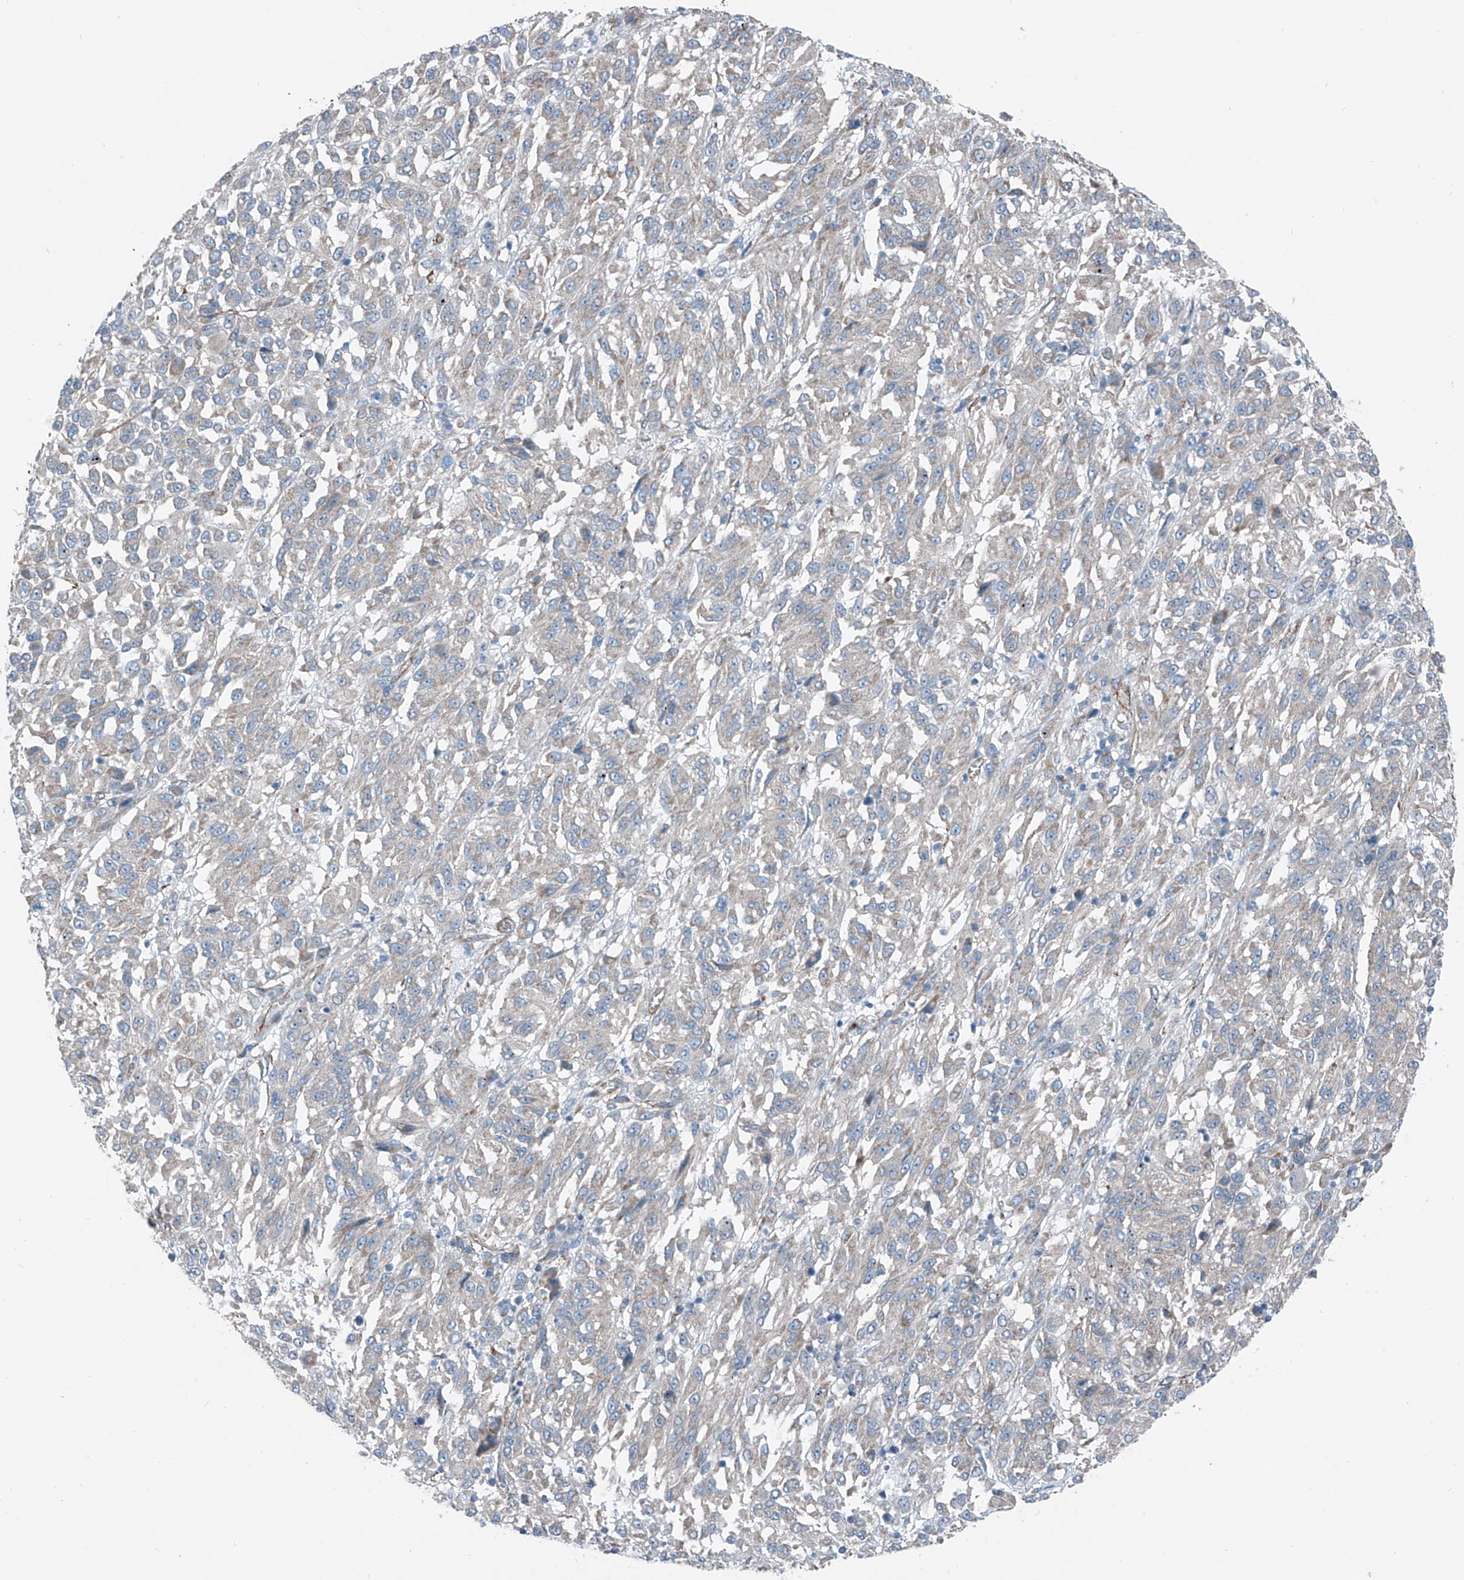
{"staining": {"intensity": "negative", "quantity": "none", "location": "none"}, "tissue": "melanoma", "cell_type": "Tumor cells", "image_type": "cancer", "snomed": [{"axis": "morphology", "description": "Malignant melanoma, Metastatic site"}, {"axis": "topography", "description": "Lung"}], "caption": "IHC micrograph of neoplastic tissue: human melanoma stained with DAB (3,3'-diaminobenzidine) exhibits no significant protein positivity in tumor cells.", "gene": "THEMIS2", "patient": {"sex": "male", "age": 64}}